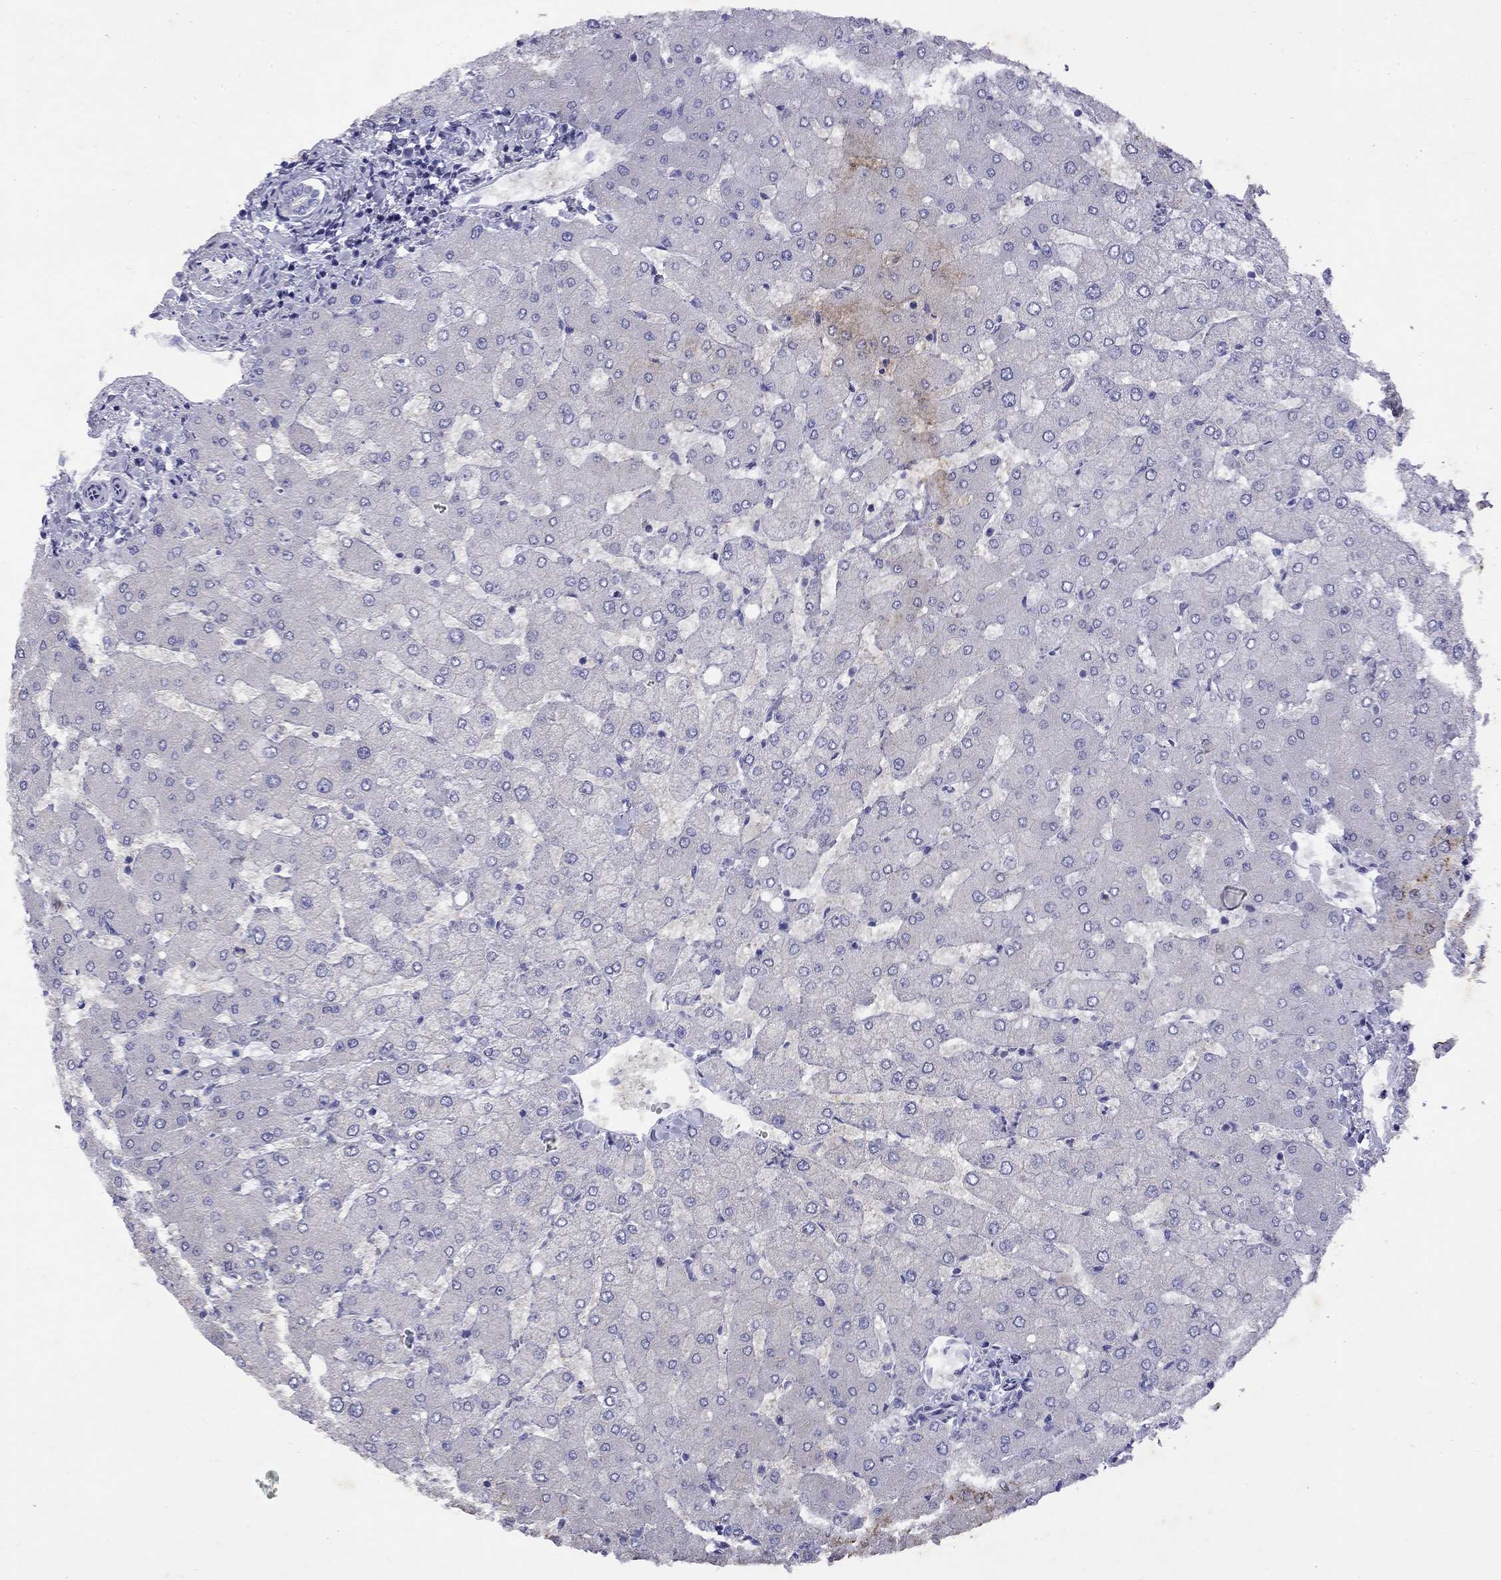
{"staining": {"intensity": "negative", "quantity": "none", "location": "none"}, "tissue": "liver", "cell_type": "Cholangiocytes", "image_type": "normal", "snomed": [{"axis": "morphology", "description": "Normal tissue, NOS"}, {"axis": "topography", "description": "Liver"}], "caption": "Immunohistochemical staining of normal human liver reveals no significant positivity in cholangiocytes.", "gene": "GNAT3", "patient": {"sex": "female", "age": 54}}